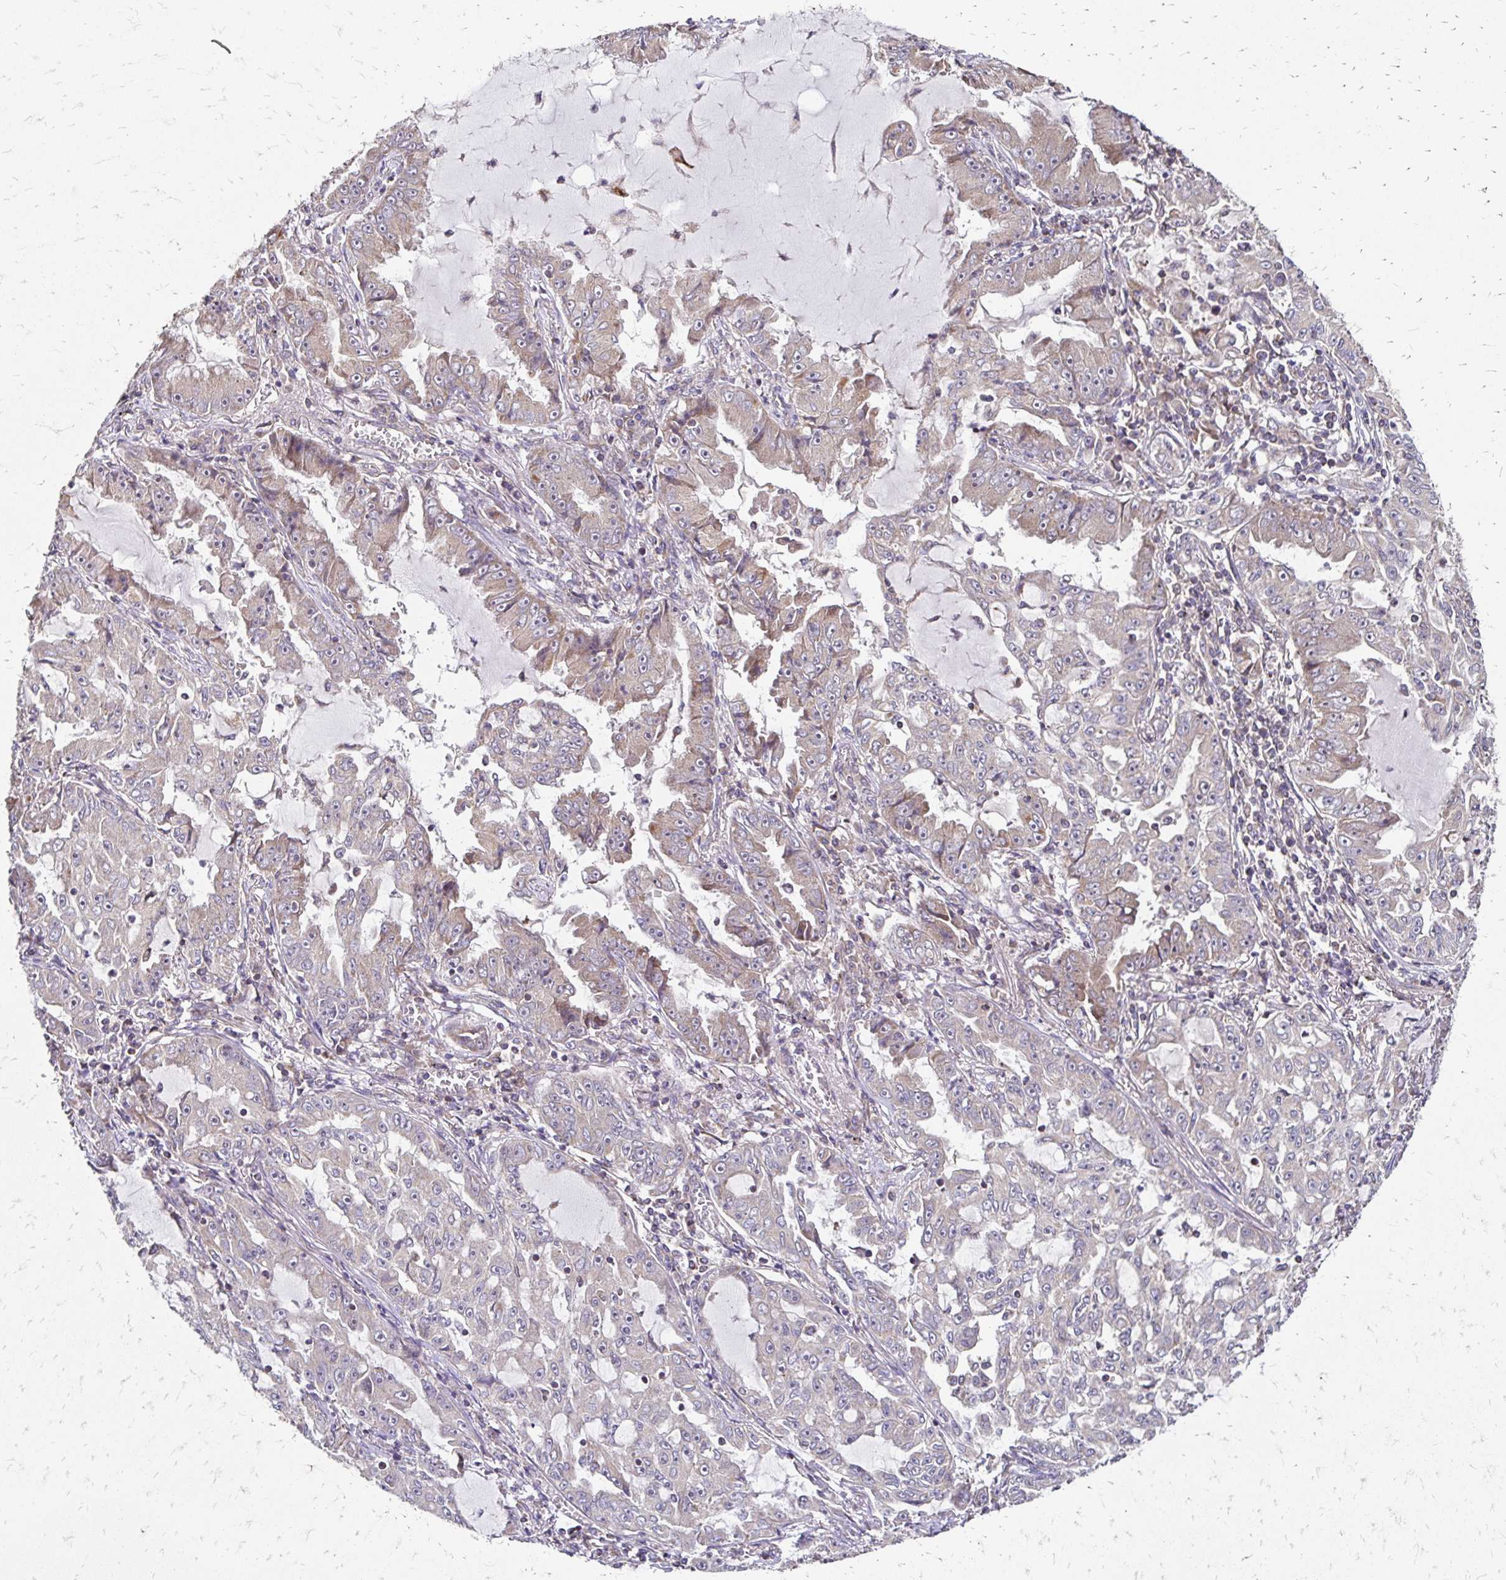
{"staining": {"intensity": "weak", "quantity": "25%-75%", "location": "cytoplasmic/membranous"}, "tissue": "lung cancer", "cell_type": "Tumor cells", "image_type": "cancer", "snomed": [{"axis": "morphology", "description": "Adenocarcinoma, NOS"}, {"axis": "topography", "description": "Lung"}], "caption": "Immunohistochemical staining of human adenocarcinoma (lung) reveals weak cytoplasmic/membranous protein positivity in about 25%-75% of tumor cells.", "gene": "ZW10", "patient": {"sex": "female", "age": 52}}